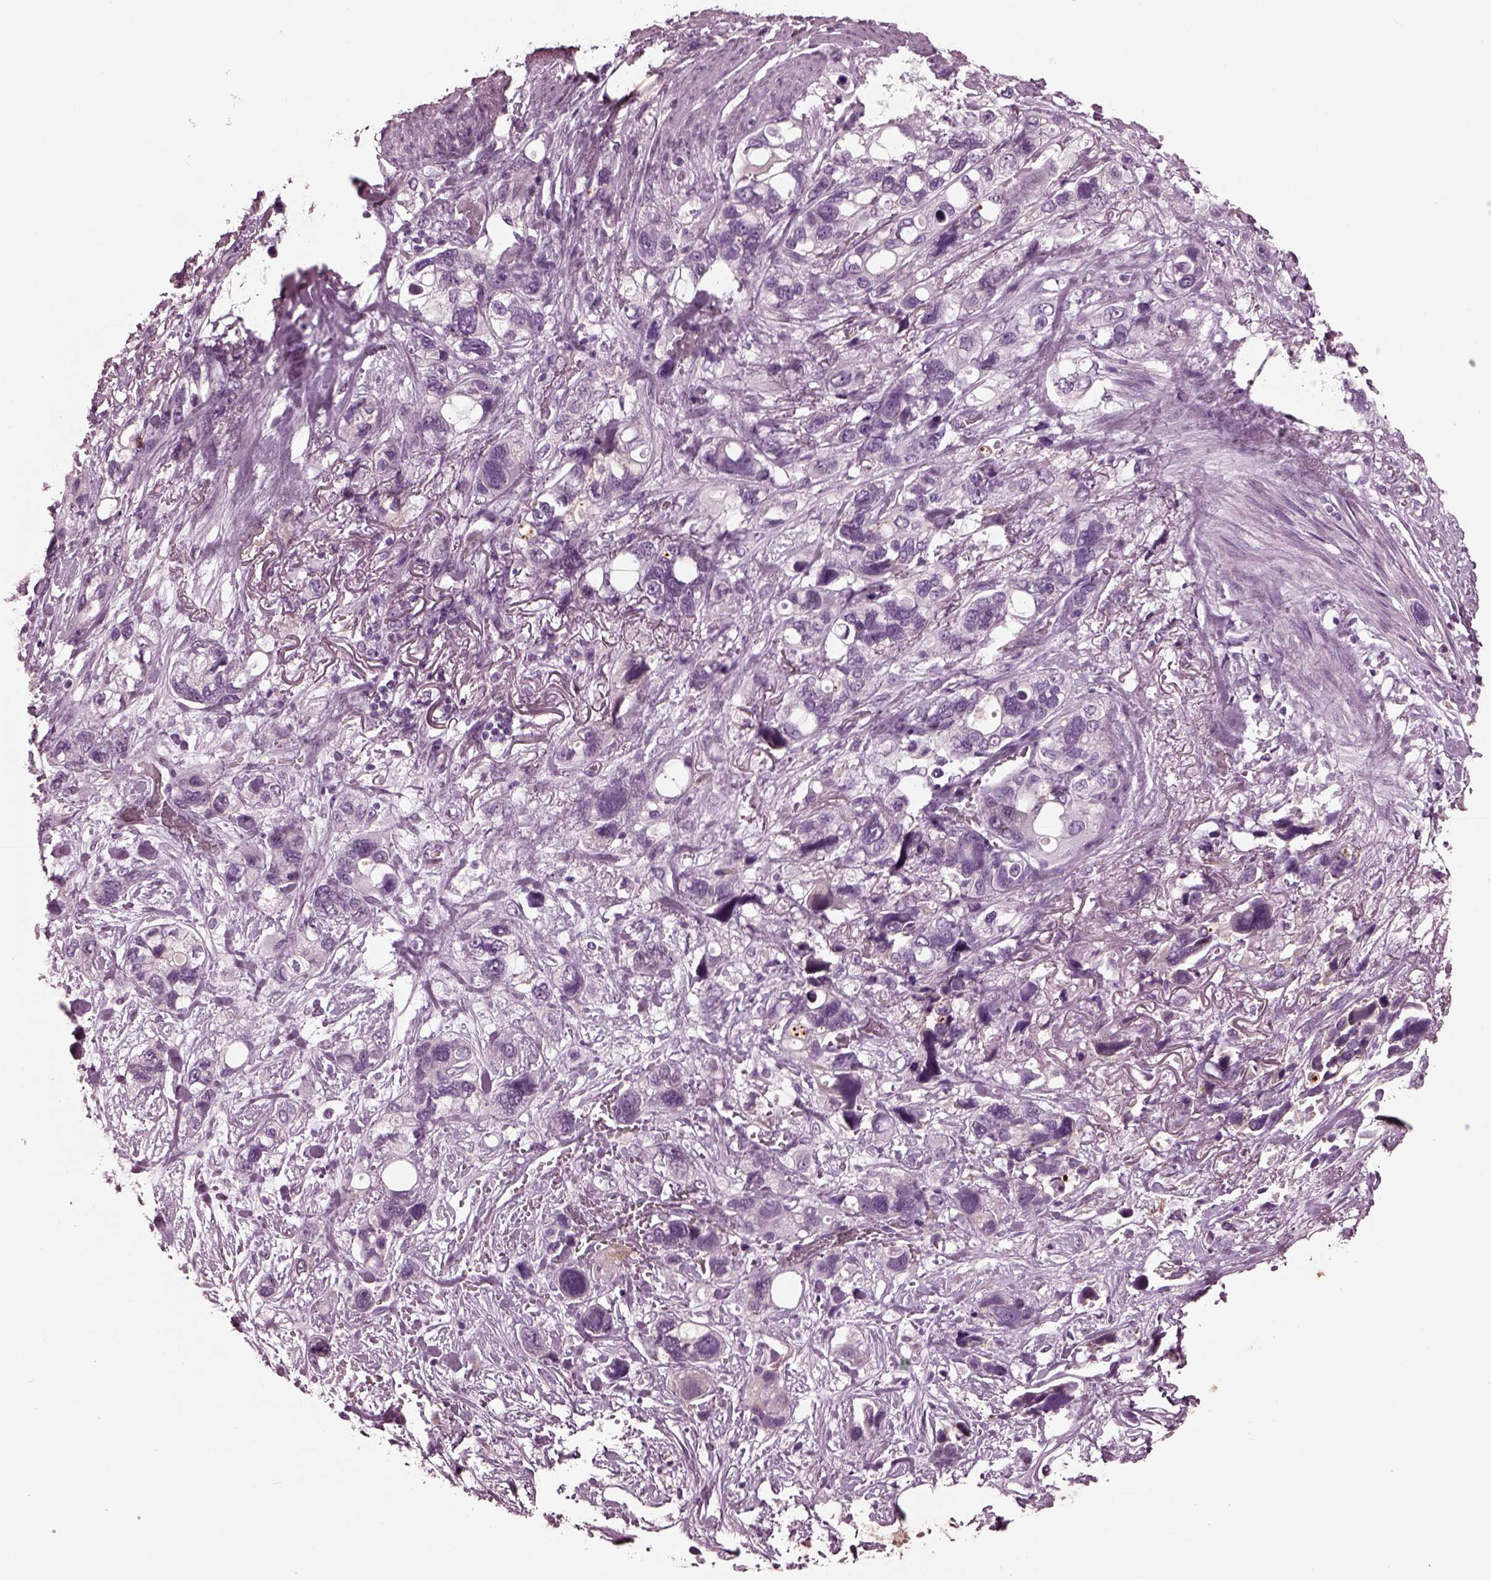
{"staining": {"intensity": "negative", "quantity": "none", "location": "none"}, "tissue": "stomach cancer", "cell_type": "Tumor cells", "image_type": "cancer", "snomed": [{"axis": "morphology", "description": "Adenocarcinoma, NOS"}, {"axis": "topography", "description": "Stomach, upper"}], "caption": "The photomicrograph demonstrates no significant positivity in tumor cells of stomach adenocarcinoma.", "gene": "MIB2", "patient": {"sex": "female", "age": 81}}